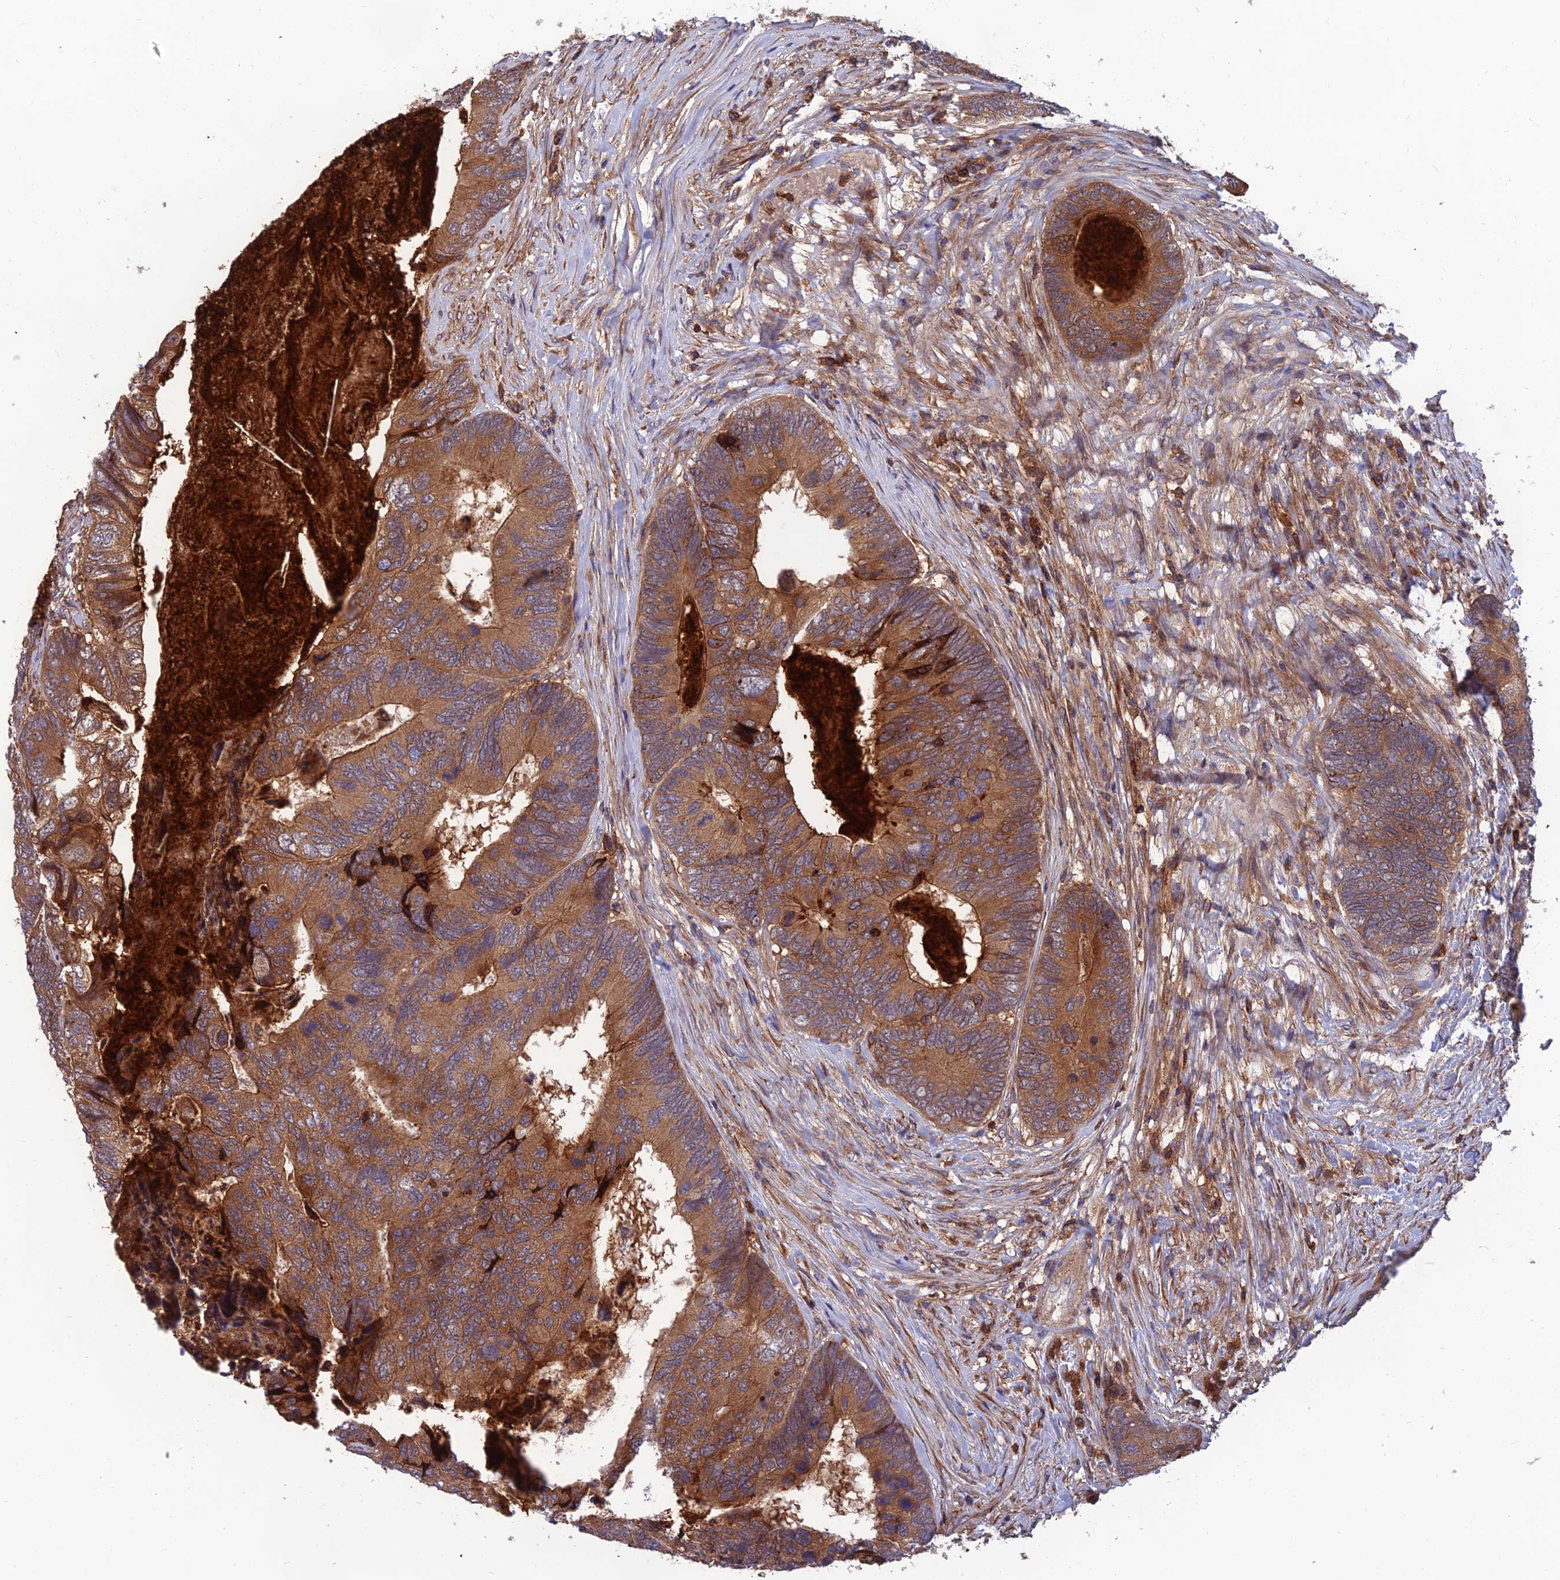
{"staining": {"intensity": "moderate", "quantity": ">75%", "location": "cytoplasmic/membranous"}, "tissue": "colorectal cancer", "cell_type": "Tumor cells", "image_type": "cancer", "snomed": [{"axis": "morphology", "description": "Adenocarcinoma, NOS"}, {"axis": "topography", "description": "Colon"}], "caption": "A medium amount of moderate cytoplasmic/membranous positivity is seen in about >75% of tumor cells in colorectal cancer tissue.", "gene": "UMAD1", "patient": {"sex": "female", "age": 67}}